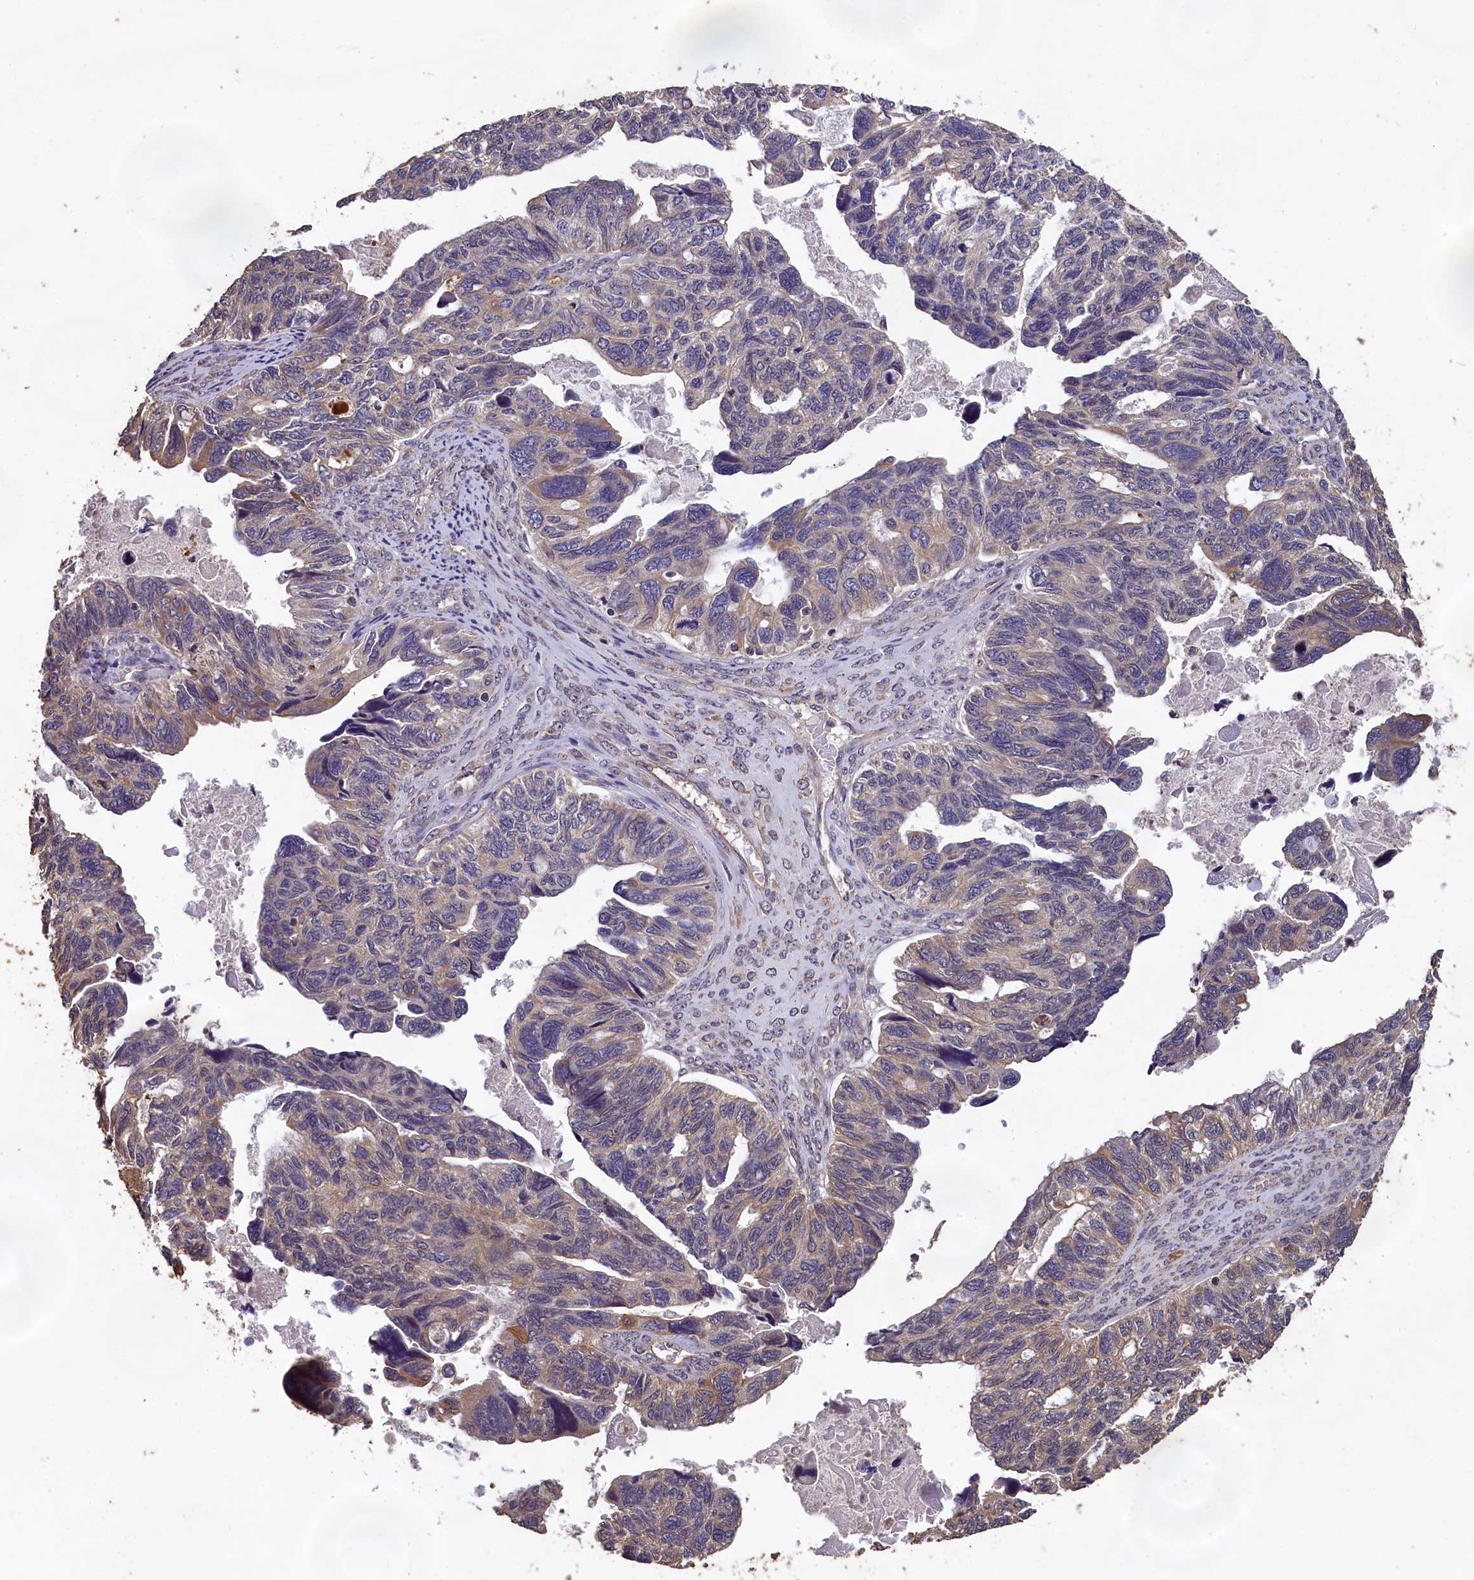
{"staining": {"intensity": "weak", "quantity": "<25%", "location": "cytoplasmic/membranous"}, "tissue": "ovarian cancer", "cell_type": "Tumor cells", "image_type": "cancer", "snomed": [{"axis": "morphology", "description": "Cystadenocarcinoma, serous, NOS"}, {"axis": "topography", "description": "Ovary"}], "caption": "Tumor cells are negative for brown protein staining in serous cystadenocarcinoma (ovarian).", "gene": "CHD9", "patient": {"sex": "female", "age": 79}}